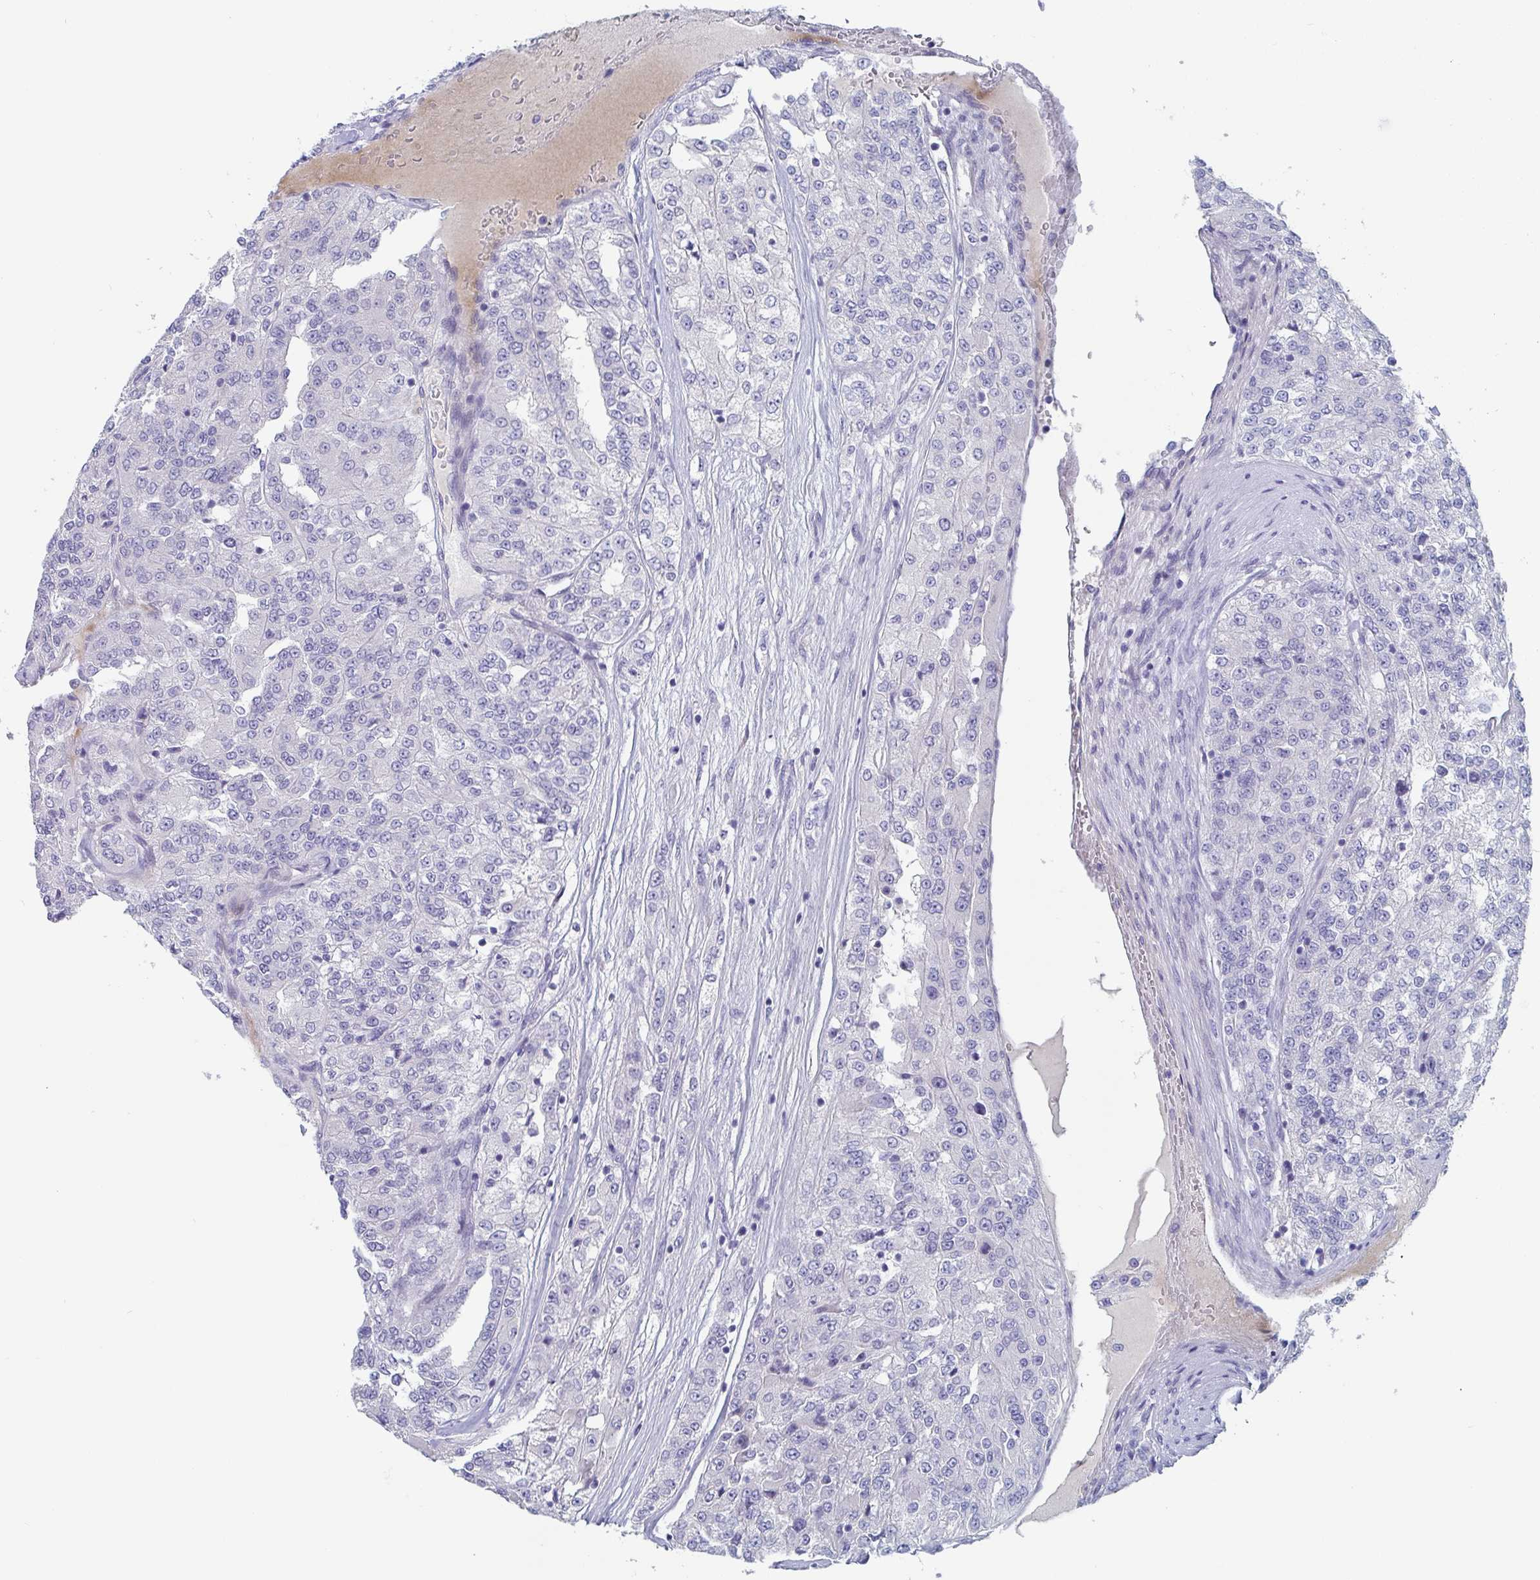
{"staining": {"intensity": "negative", "quantity": "none", "location": "none"}, "tissue": "renal cancer", "cell_type": "Tumor cells", "image_type": "cancer", "snomed": [{"axis": "morphology", "description": "Adenocarcinoma, NOS"}, {"axis": "topography", "description": "Kidney"}], "caption": "DAB (3,3'-diaminobenzidine) immunohistochemical staining of human adenocarcinoma (renal) exhibits no significant positivity in tumor cells. (Brightfield microscopy of DAB (3,3'-diaminobenzidine) immunohistochemistry at high magnification).", "gene": "NT5C3B", "patient": {"sex": "female", "age": 63}}